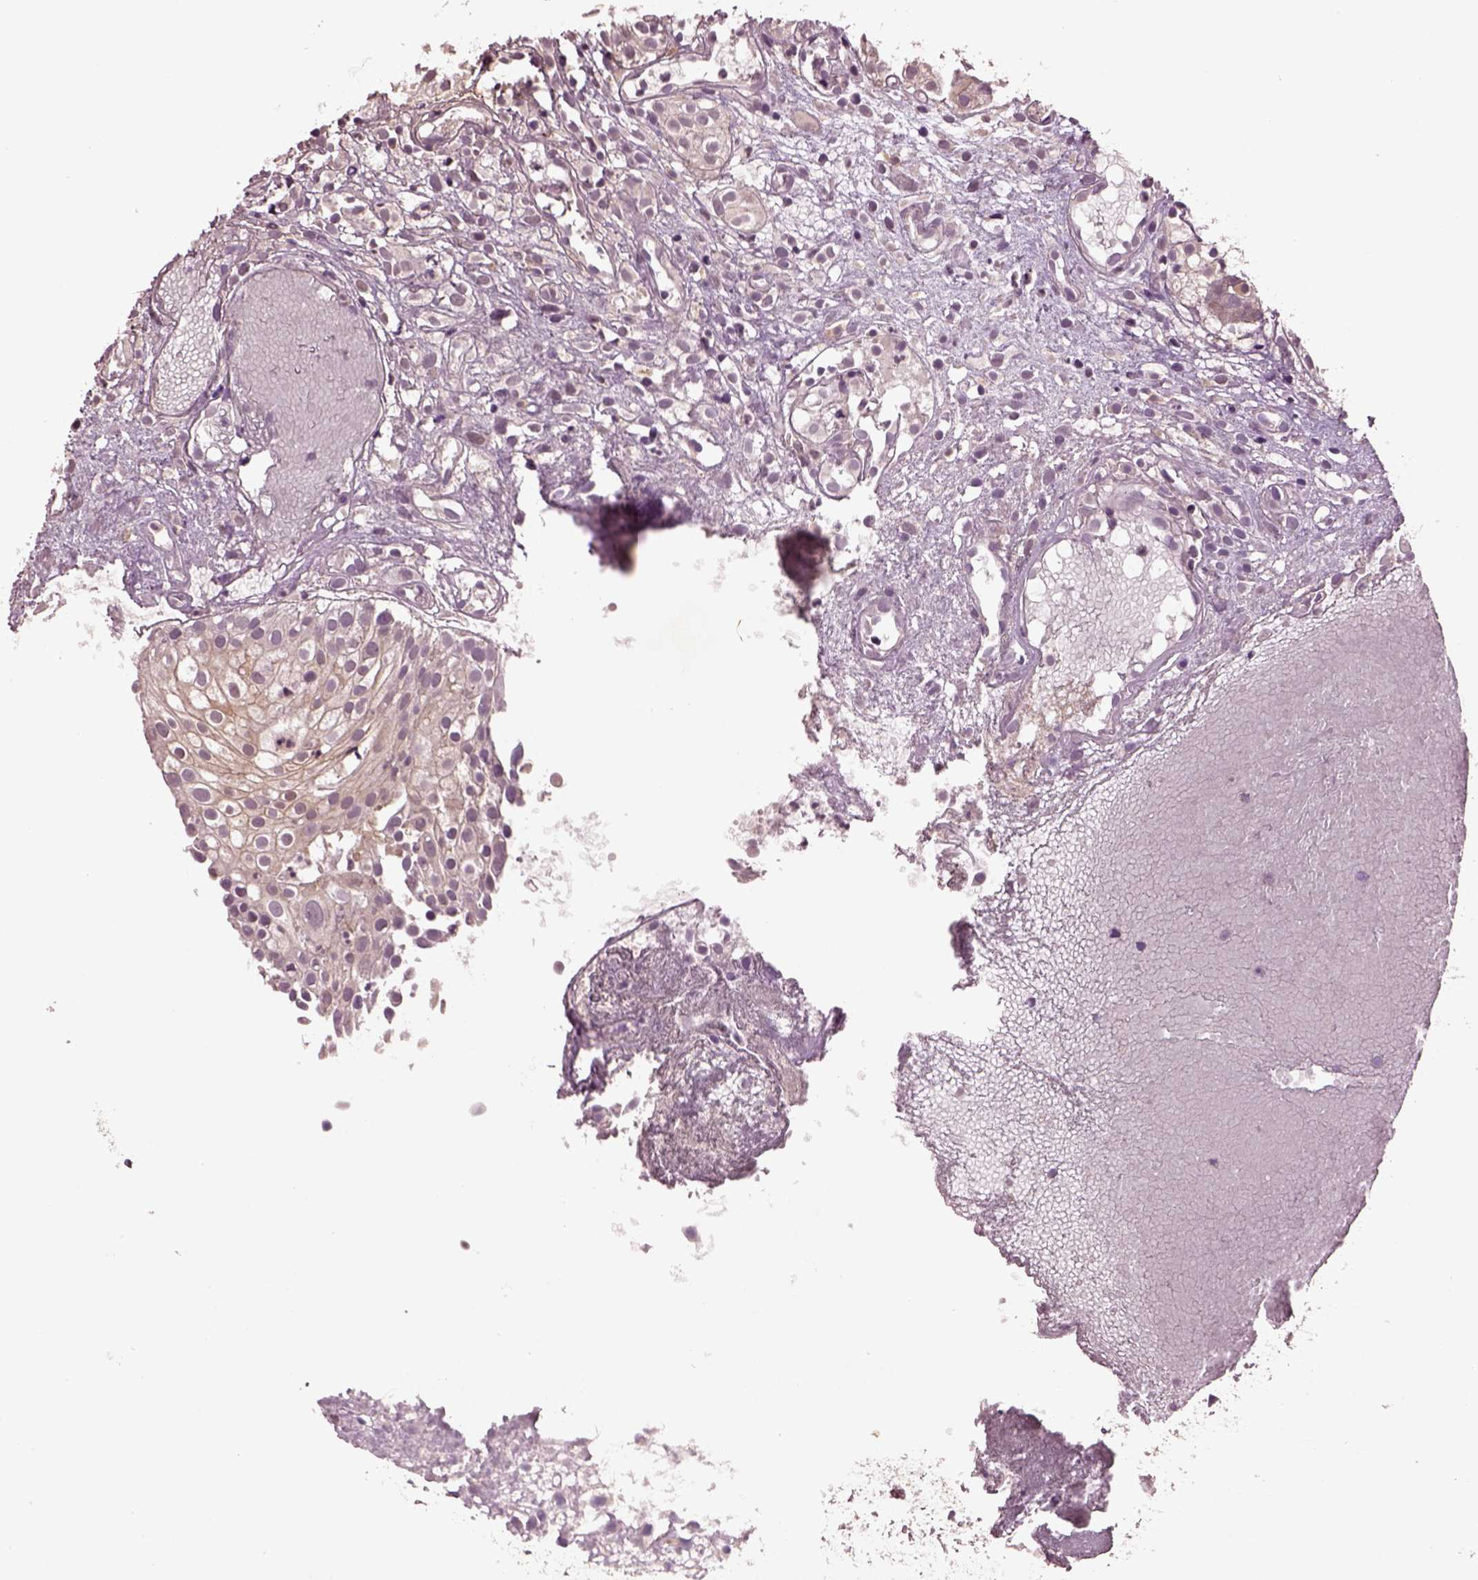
{"staining": {"intensity": "weak", "quantity": "<25%", "location": "cytoplasmic/membranous"}, "tissue": "prostate cancer", "cell_type": "Tumor cells", "image_type": "cancer", "snomed": [{"axis": "morphology", "description": "Adenocarcinoma, High grade"}, {"axis": "topography", "description": "Prostate"}], "caption": "High-grade adenocarcinoma (prostate) was stained to show a protein in brown. There is no significant staining in tumor cells.", "gene": "MTHFS", "patient": {"sex": "male", "age": 79}}